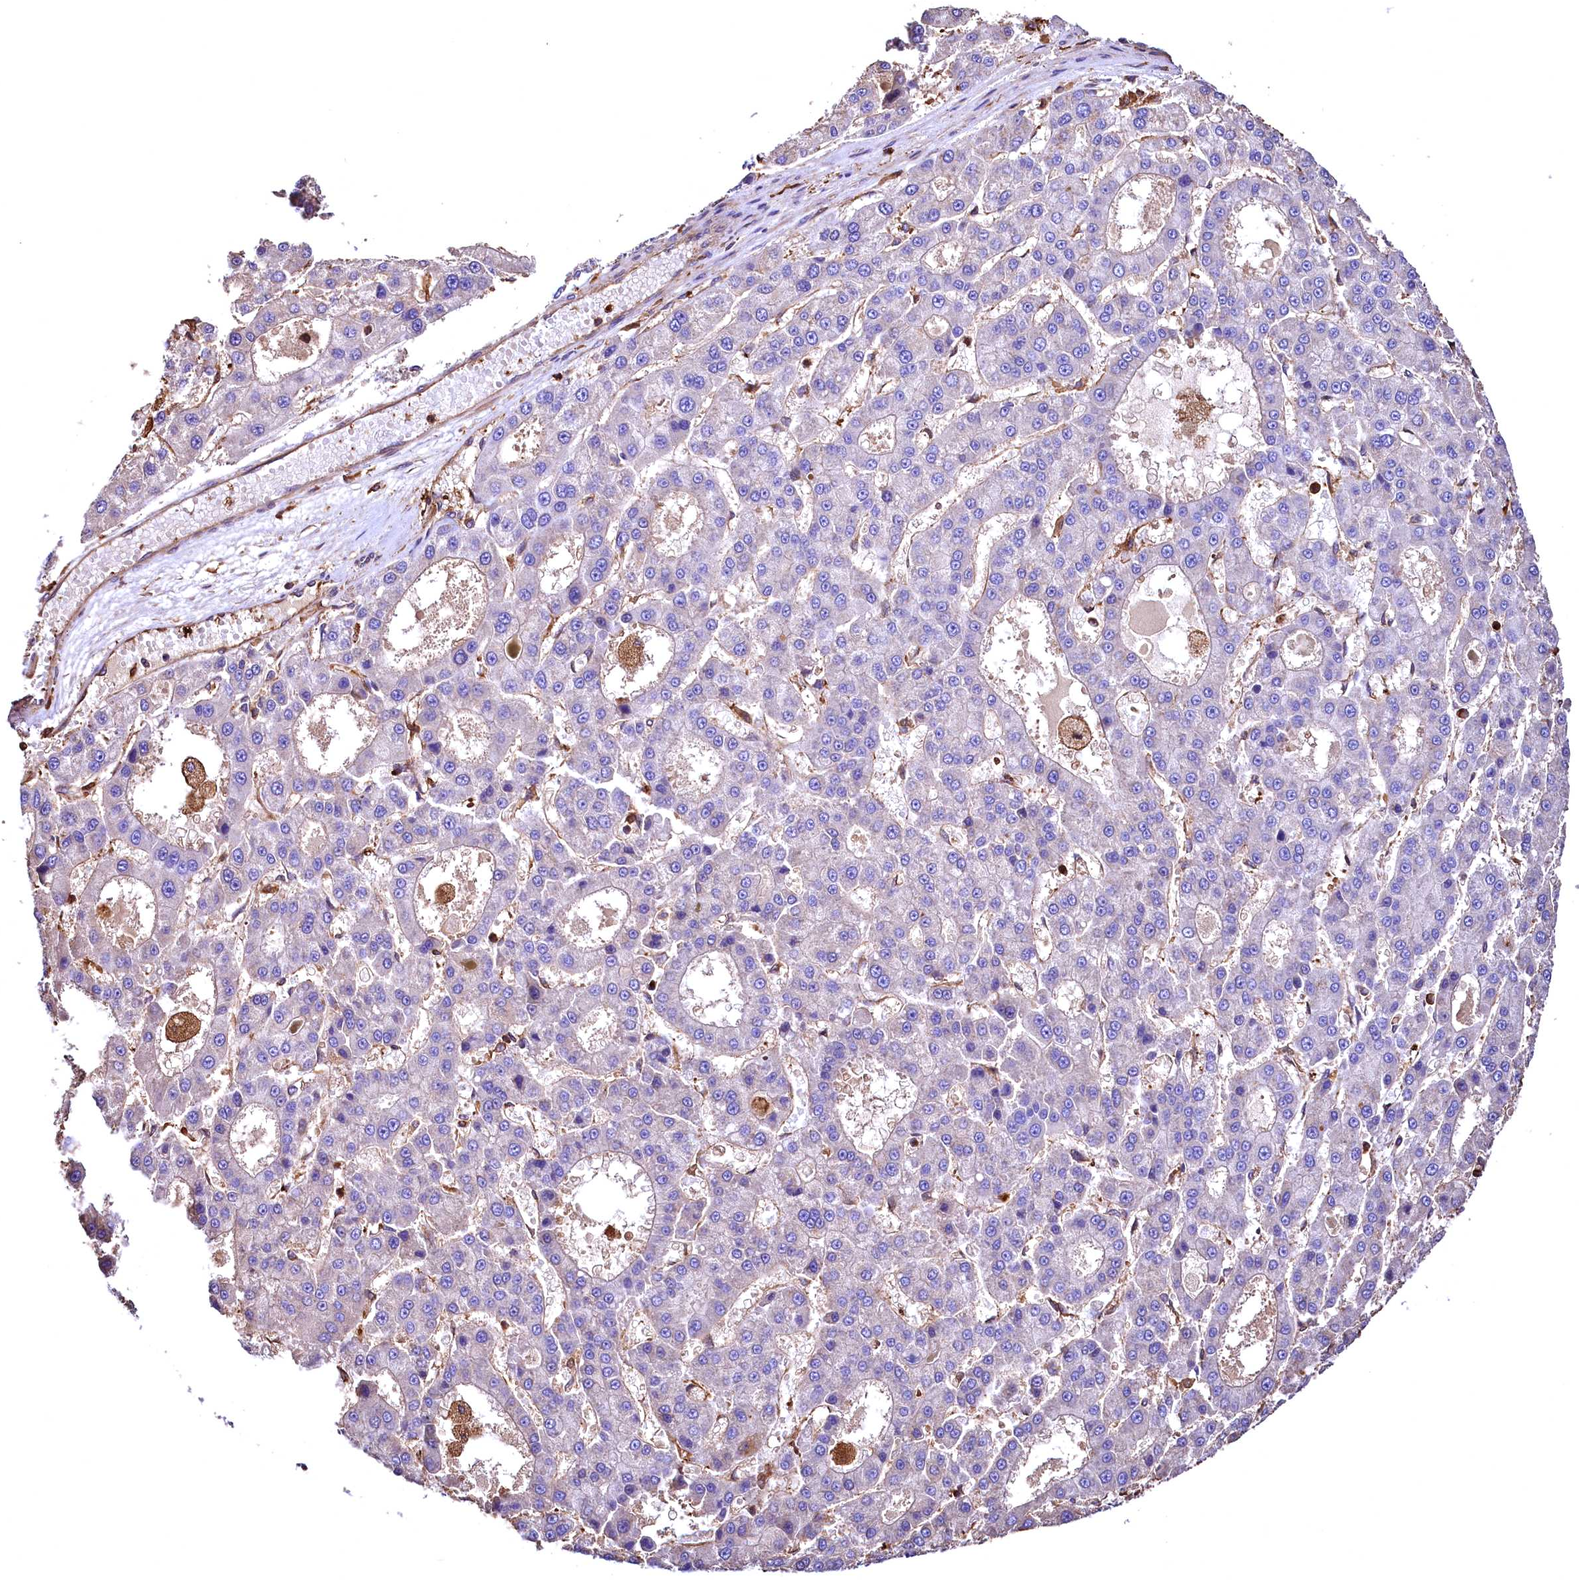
{"staining": {"intensity": "negative", "quantity": "none", "location": "none"}, "tissue": "liver cancer", "cell_type": "Tumor cells", "image_type": "cancer", "snomed": [{"axis": "morphology", "description": "Carcinoma, Hepatocellular, NOS"}, {"axis": "topography", "description": "Liver"}], "caption": "Hepatocellular carcinoma (liver) stained for a protein using immunohistochemistry displays no positivity tumor cells.", "gene": "RARS2", "patient": {"sex": "male", "age": 70}}